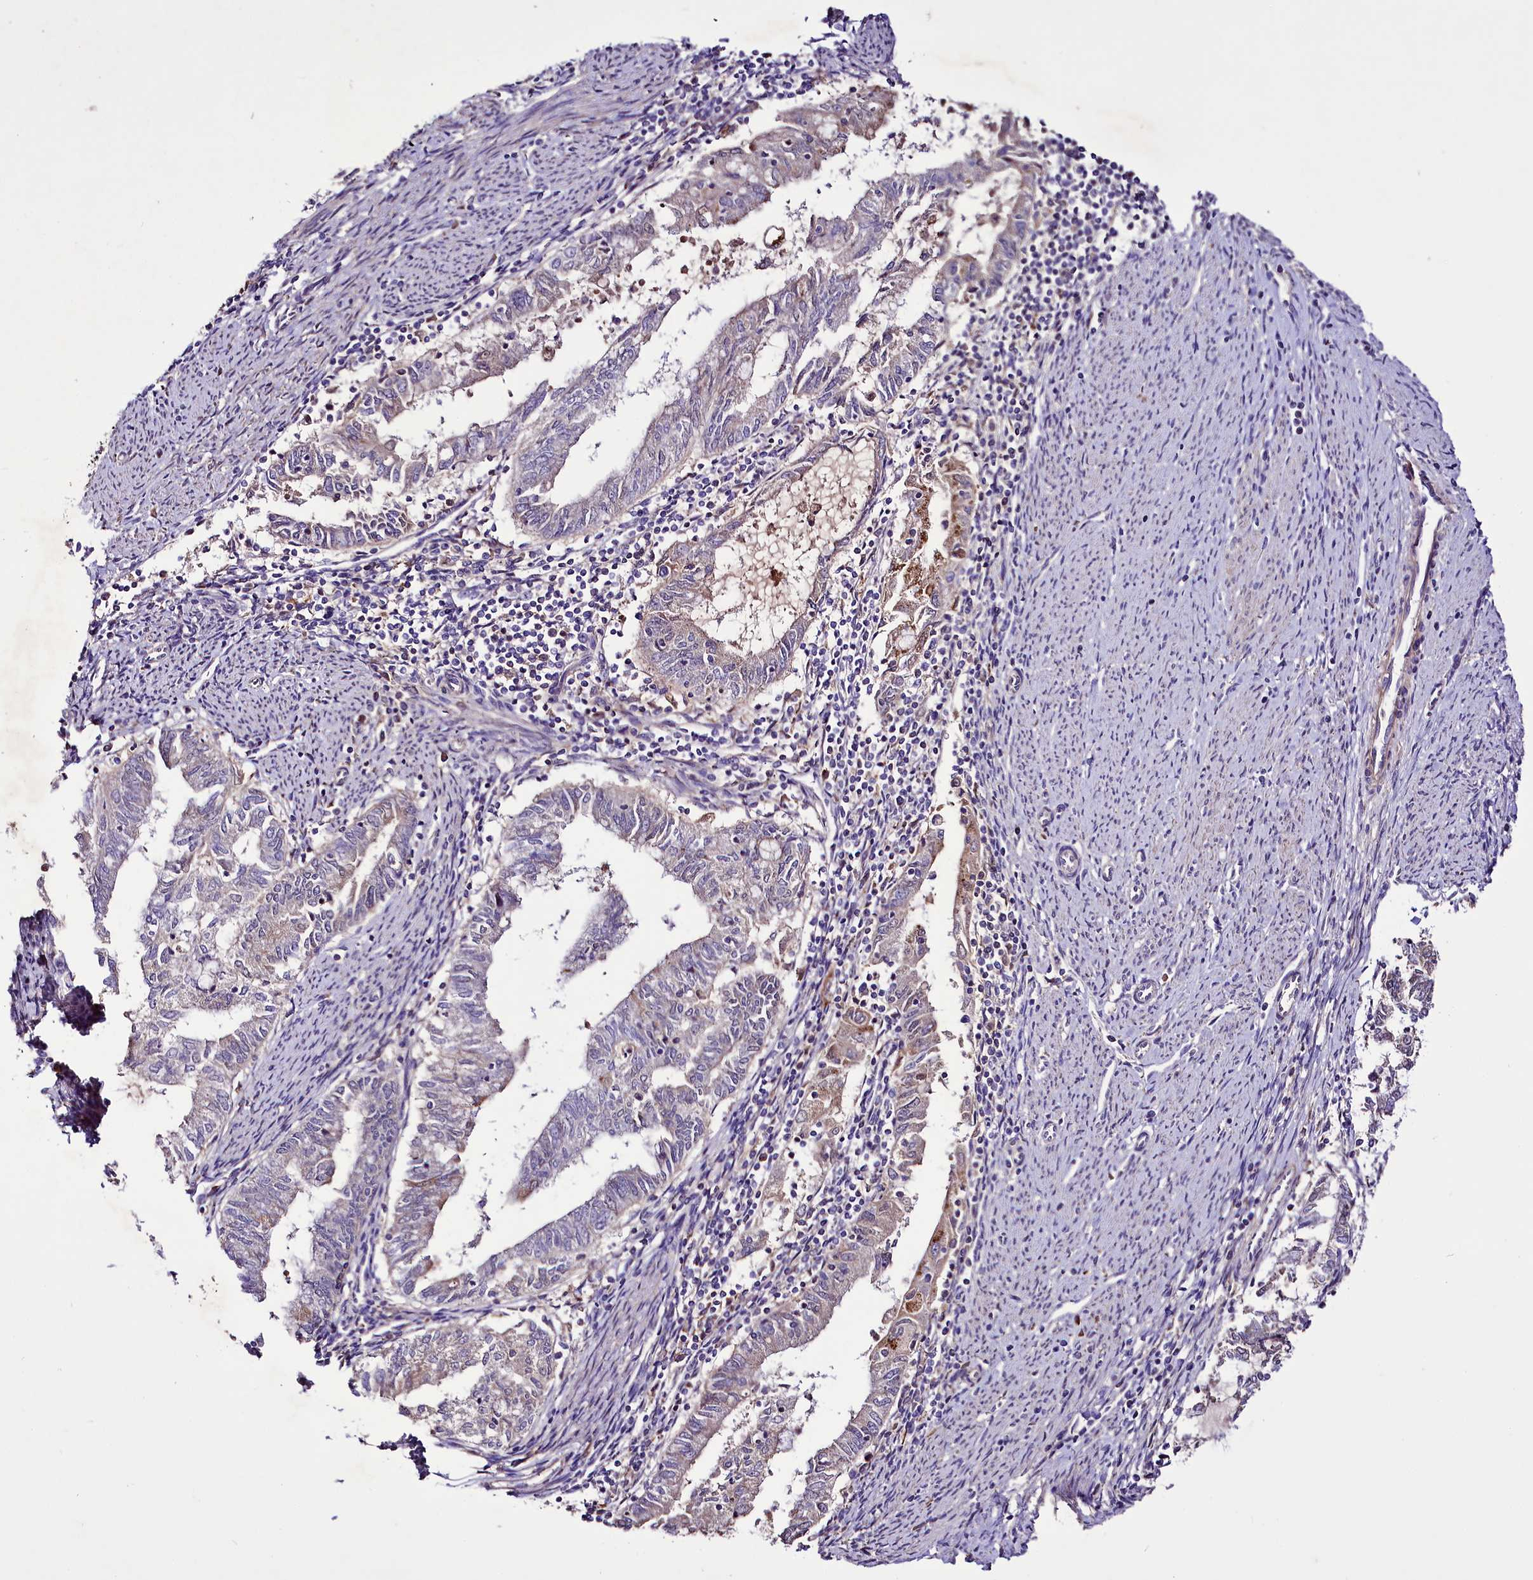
{"staining": {"intensity": "weak", "quantity": "<25%", "location": "cytoplasmic/membranous"}, "tissue": "endometrial cancer", "cell_type": "Tumor cells", "image_type": "cancer", "snomed": [{"axis": "morphology", "description": "Adenocarcinoma, NOS"}, {"axis": "topography", "description": "Endometrium"}], "caption": "High magnification brightfield microscopy of endometrial cancer (adenocarcinoma) stained with DAB (3,3'-diaminobenzidine) (brown) and counterstained with hematoxylin (blue): tumor cells show no significant expression. The staining was performed using DAB to visualize the protein expression in brown, while the nuclei were stained in blue with hematoxylin (Magnification: 20x).", "gene": "PPP1R32", "patient": {"sex": "female", "age": 79}}